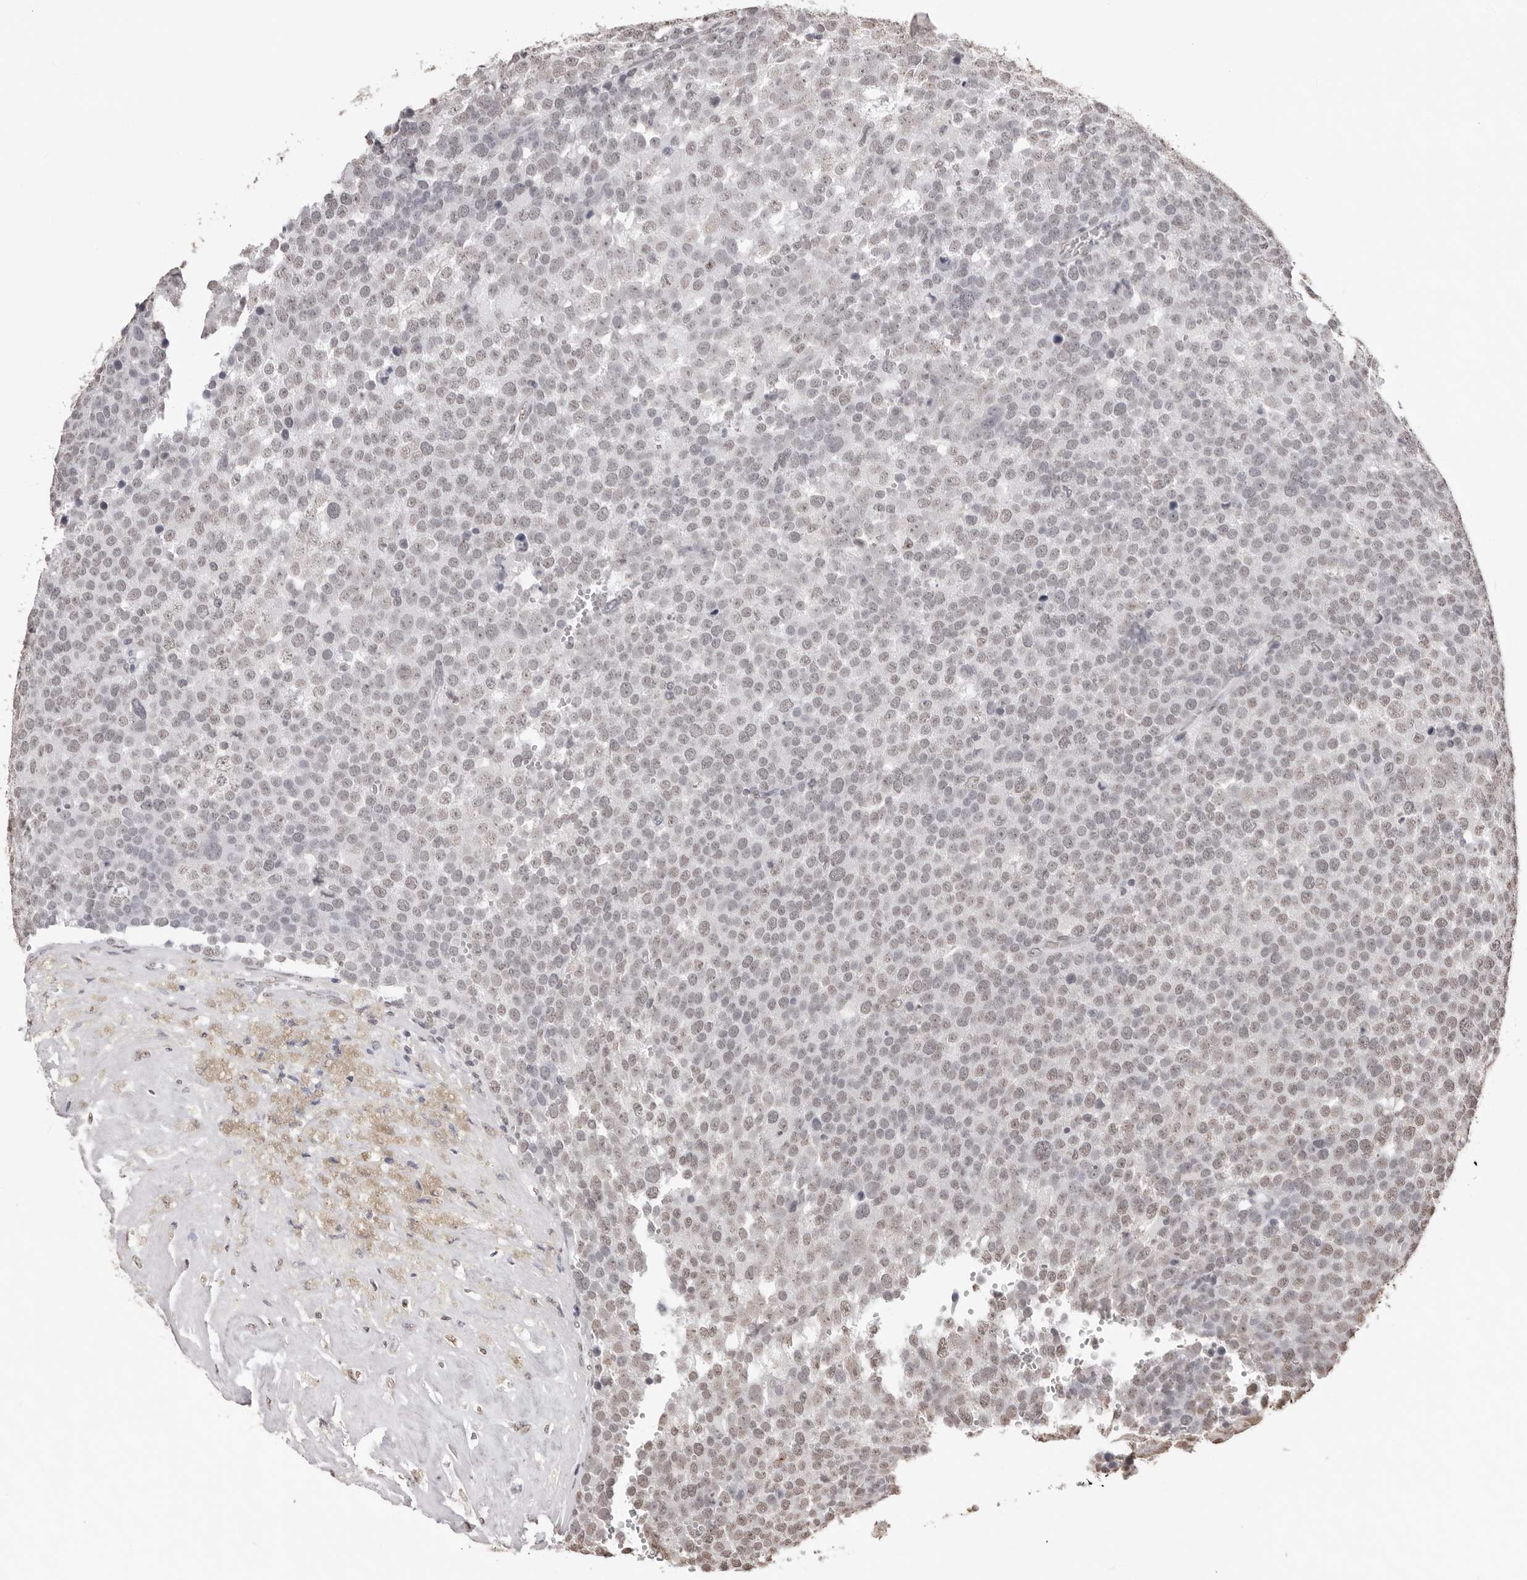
{"staining": {"intensity": "weak", "quantity": "<25%", "location": "nuclear"}, "tissue": "testis cancer", "cell_type": "Tumor cells", "image_type": "cancer", "snomed": [{"axis": "morphology", "description": "Seminoma, NOS"}, {"axis": "topography", "description": "Testis"}], "caption": "Tumor cells are negative for brown protein staining in seminoma (testis). The staining was performed using DAB (3,3'-diaminobenzidine) to visualize the protein expression in brown, while the nuclei were stained in blue with hematoxylin (Magnification: 20x).", "gene": "OLIG3", "patient": {"sex": "male", "age": 71}}